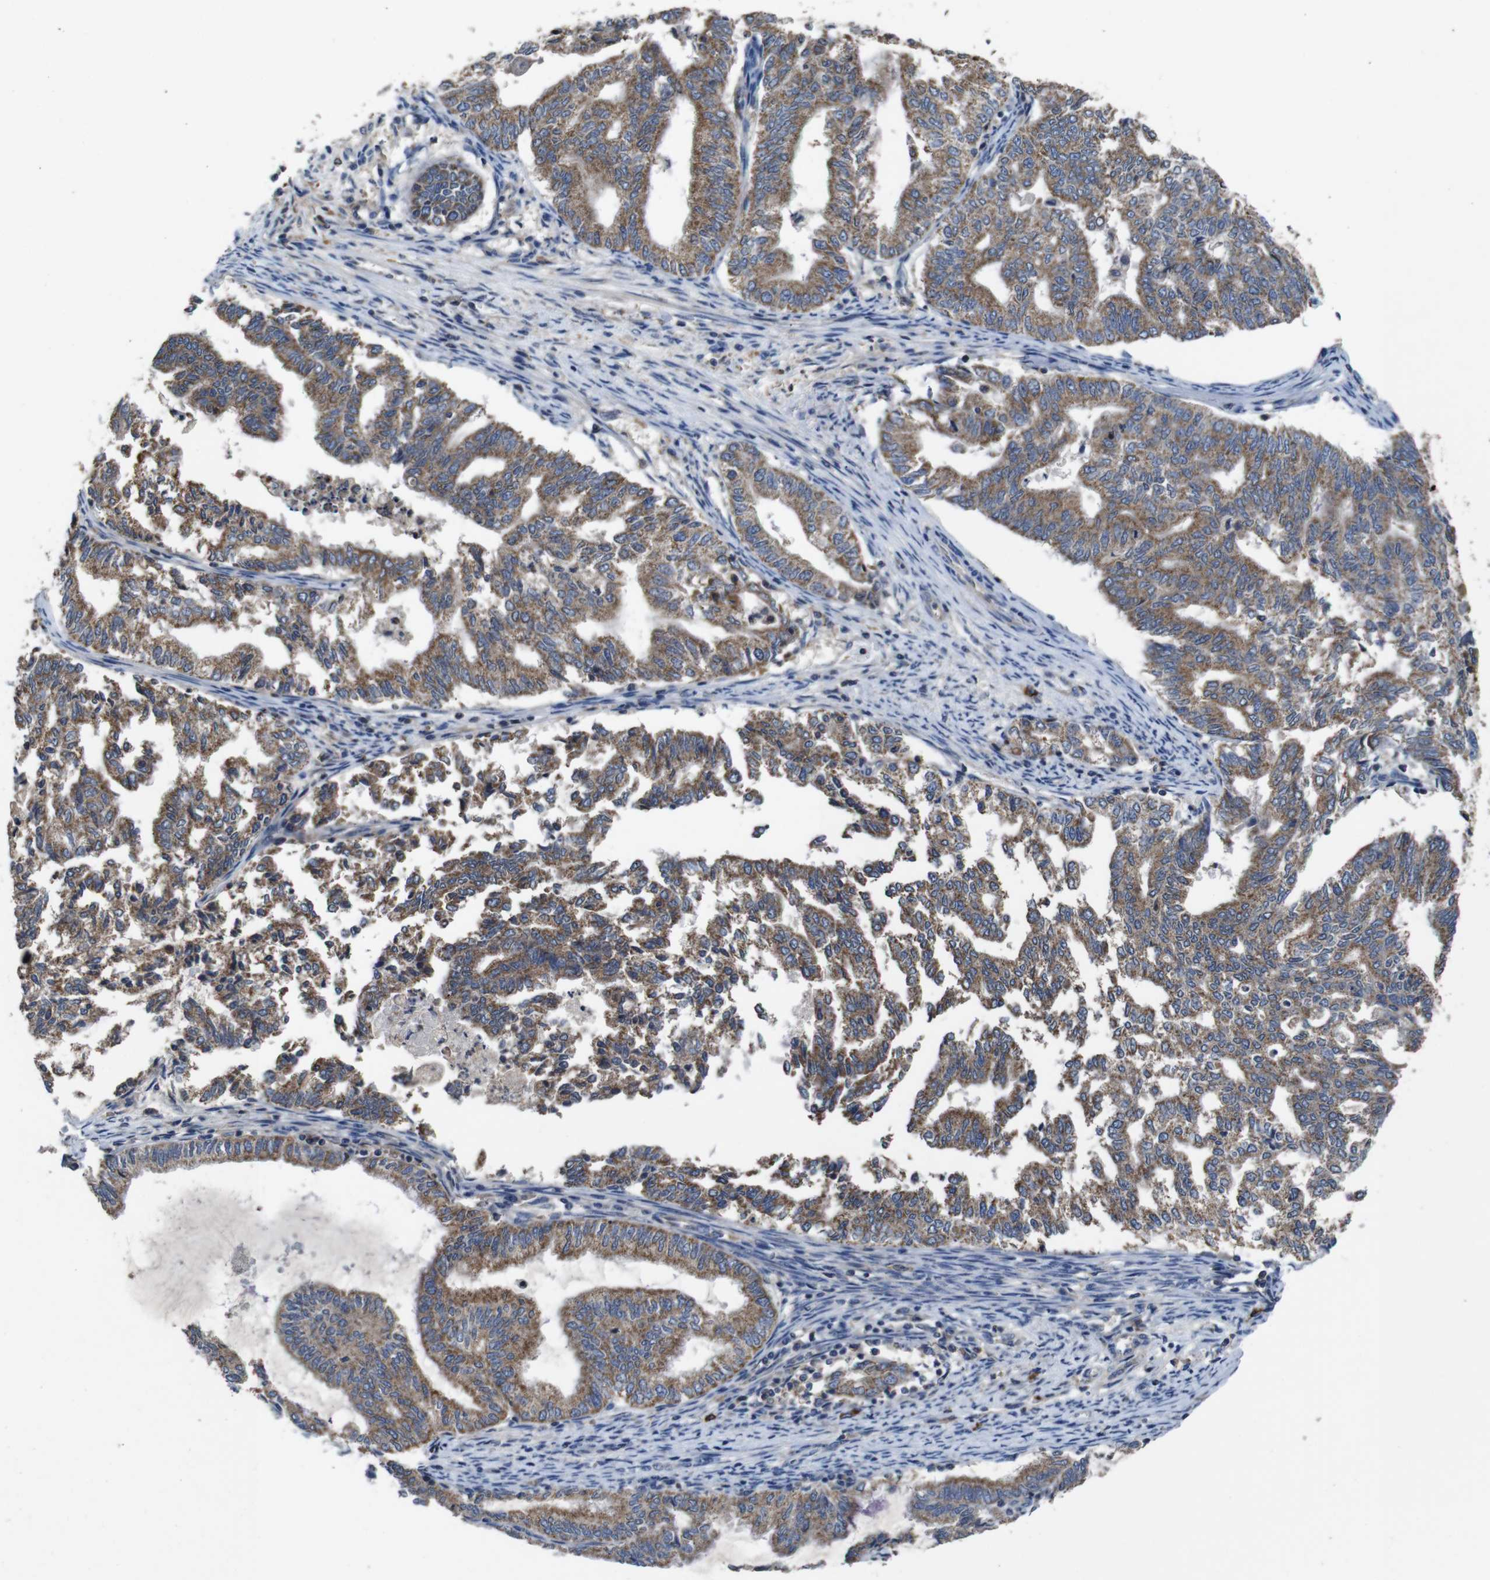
{"staining": {"intensity": "moderate", "quantity": ">75%", "location": "cytoplasmic/membranous"}, "tissue": "endometrial cancer", "cell_type": "Tumor cells", "image_type": "cancer", "snomed": [{"axis": "morphology", "description": "Adenocarcinoma, NOS"}, {"axis": "topography", "description": "Endometrium"}], "caption": "An immunohistochemistry (IHC) micrograph of tumor tissue is shown. Protein staining in brown highlights moderate cytoplasmic/membranous positivity in endometrial adenocarcinoma within tumor cells.", "gene": "GLIPR1", "patient": {"sex": "female", "age": 79}}